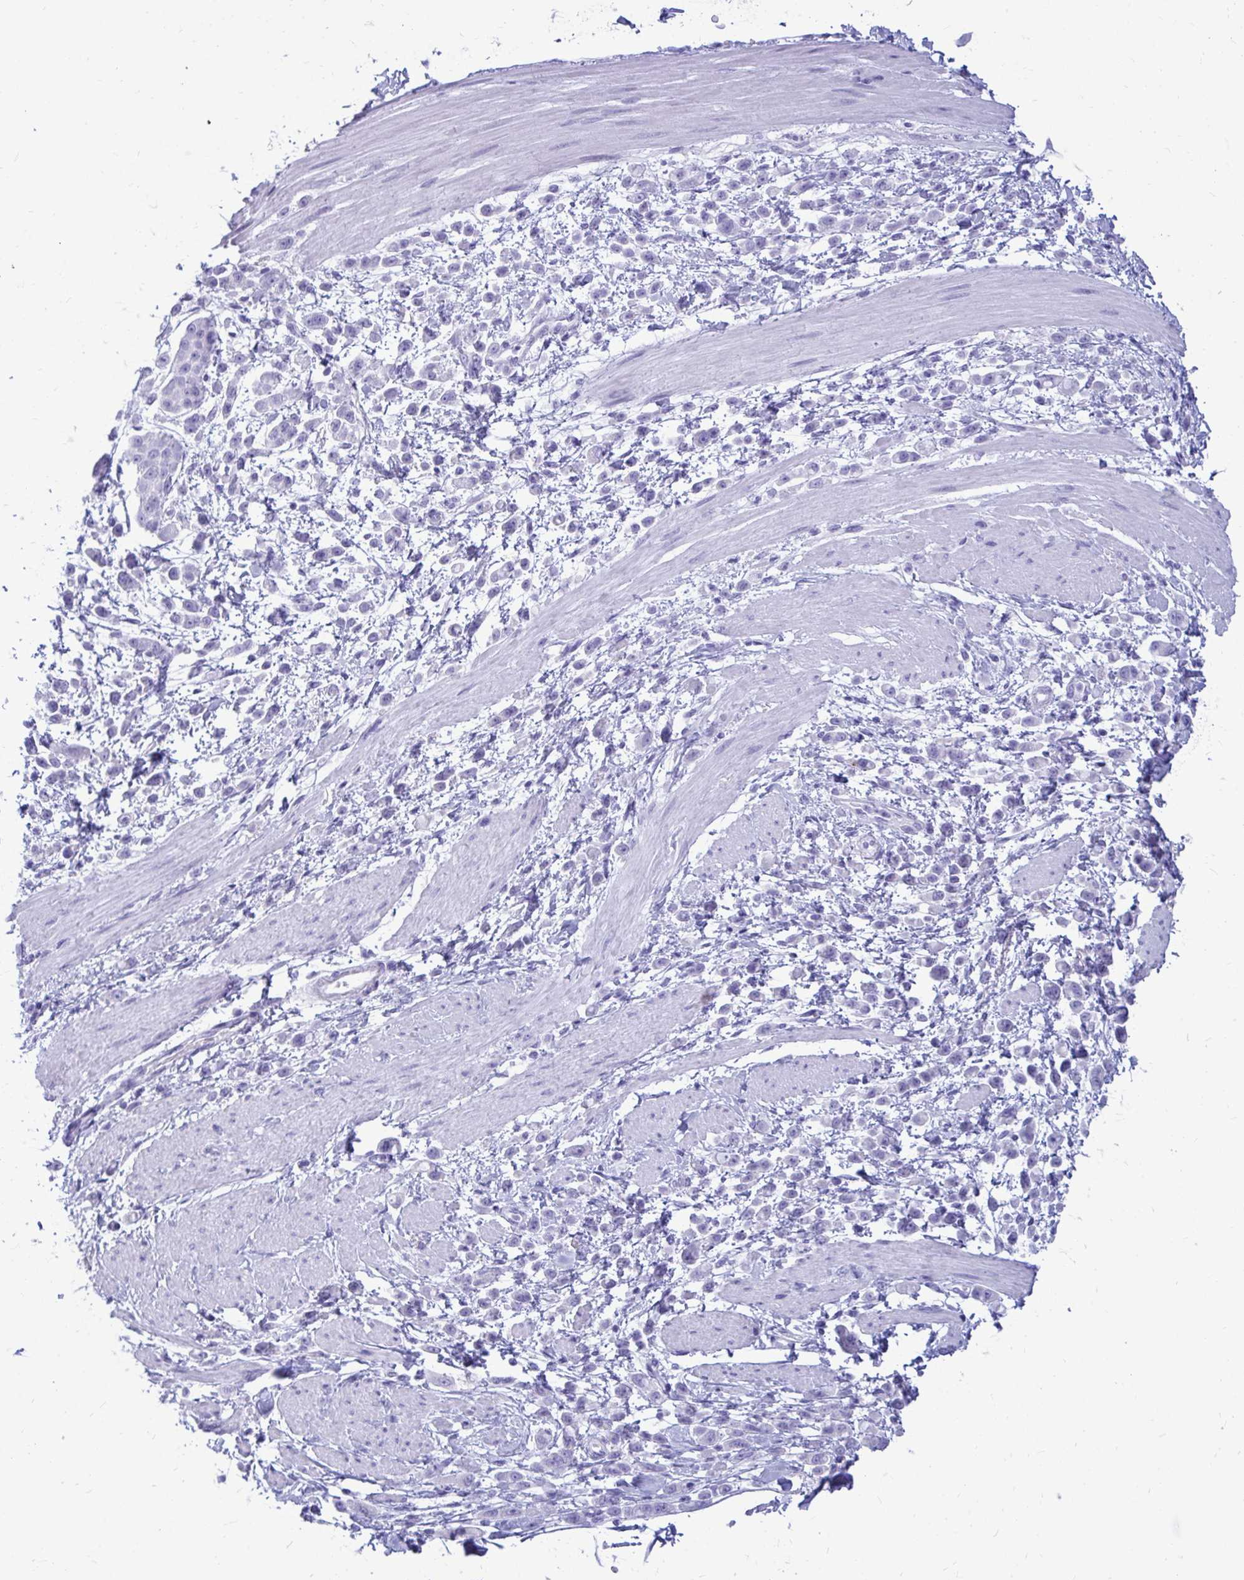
{"staining": {"intensity": "negative", "quantity": "none", "location": "none"}, "tissue": "pancreatic cancer", "cell_type": "Tumor cells", "image_type": "cancer", "snomed": [{"axis": "morphology", "description": "Normal tissue, NOS"}, {"axis": "morphology", "description": "Adenocarcinoma, NOS"}, {"axis": "topography", "description": "Pancreas"}], "caption": "Immunohistochemical staining of pancreatic adenocarcinoma exhibits no significant staining in tumor cells. (DAB IHC, high magnification).", "gene": "OR10R2", "patient": {"sex": "female", "age": 64}}